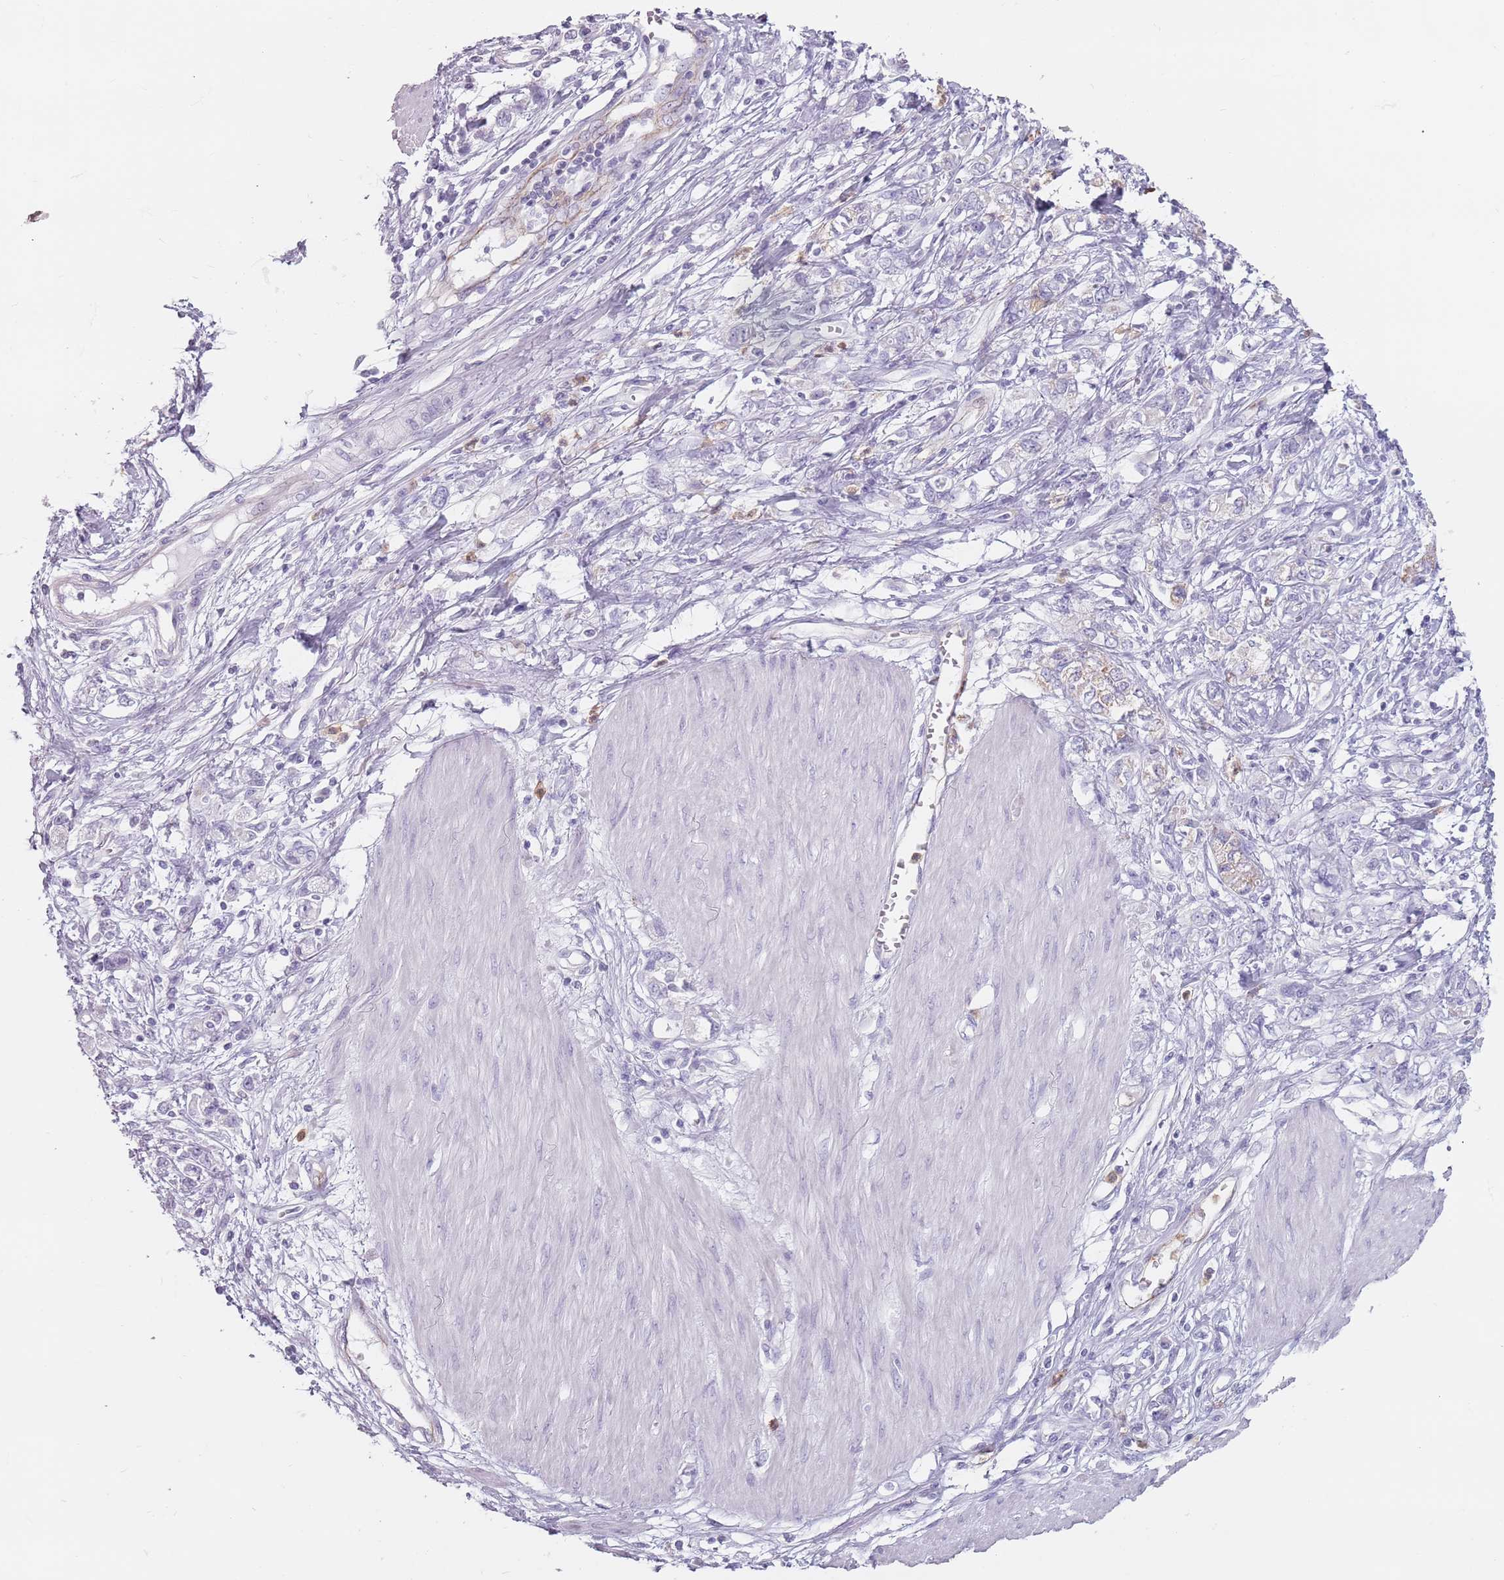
{"staining": {"intensity": "negative", "quantity": "none", "location": "none"}, "tissue": "stomach cancer", "cell_type": "Tumor cells", "image_type": "cancer", "snomed": [{"axis": "morphology", "description": "Adenocarcinoma, NOS"}, {"axis": "topography", "description": "Stomach"}], "caption": "IHC of human stomach cancer (adenocarcinoma) shows no expression in tumor cells.", "gene": "ZNF584", "patient": {"sex": "female", "age": 76}}